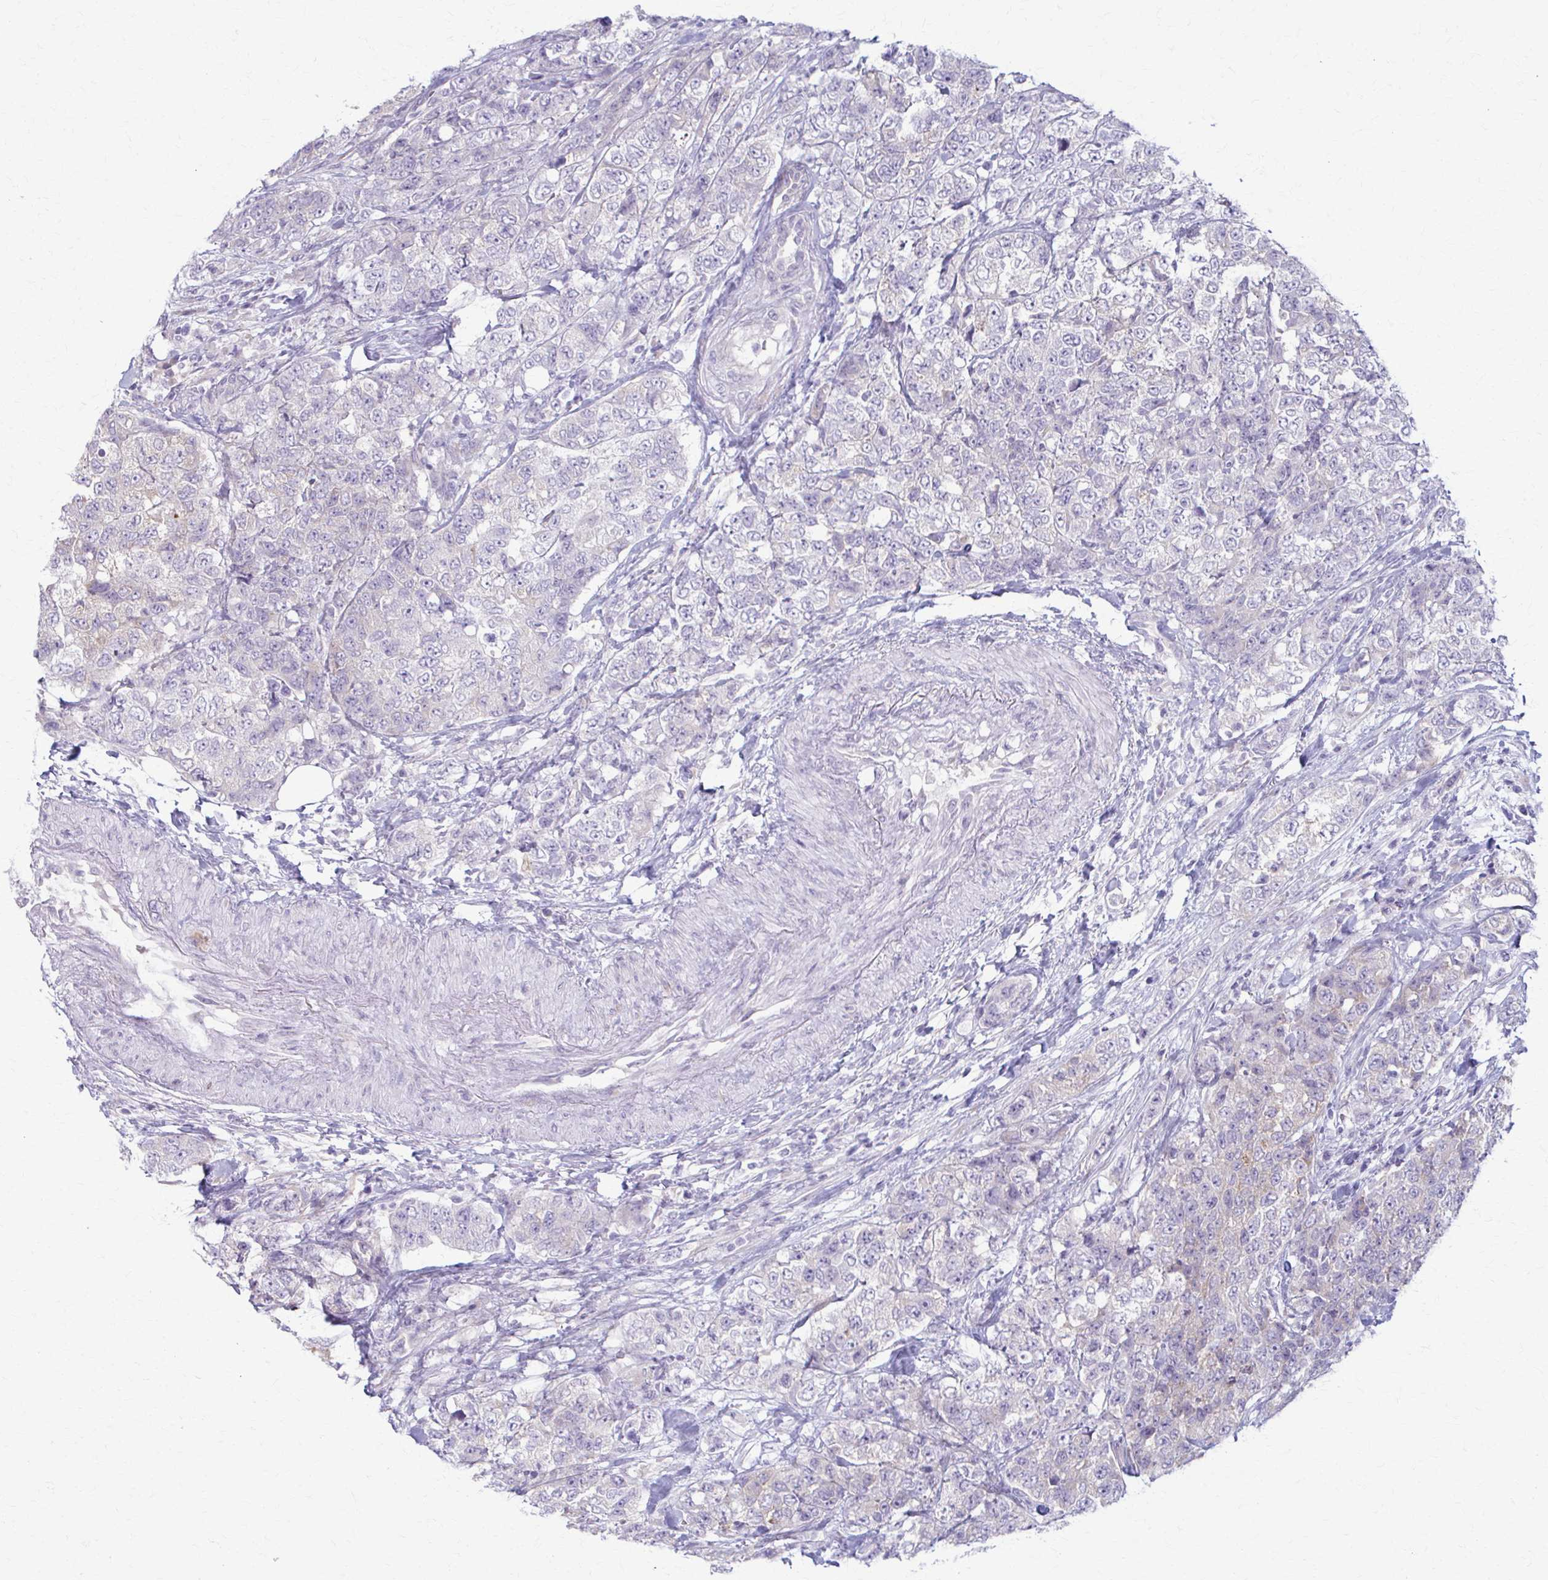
{"staining": {"intensity": "negative", "quantity": "none", "location": "none"}, "tissue": "urothelial cancer", "cell_type": "Tumor cells", "image_type": "cancer", "snomed": [{"axis": "morphology", "description": "Urothelial carcinoma, High grade"}, {"axis": "topography", "description": "Urinary bladder"}], "caption": "The micrograph shows no significant staining in tumor cells of urothelial cancer.", "gene": "PRKRA", "patient": {"sex": "female", "age": 78}}